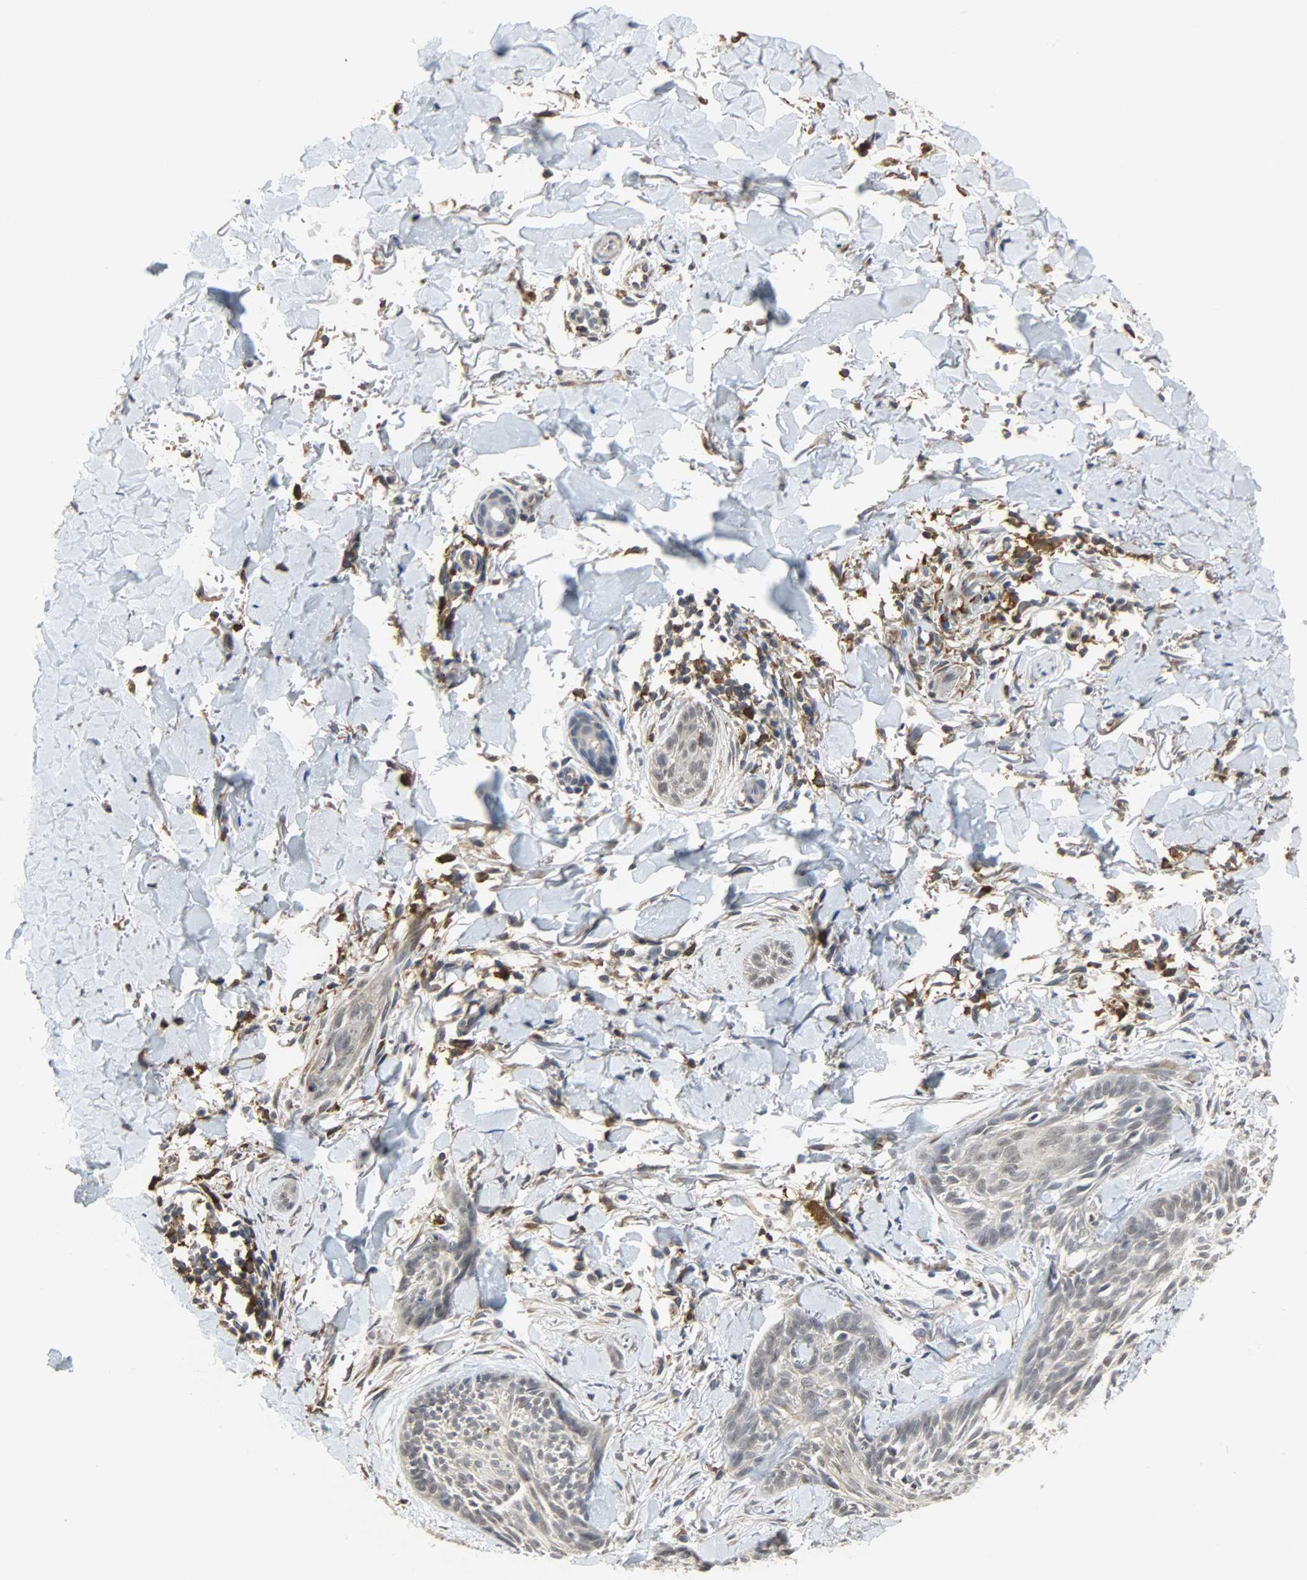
{"staining": {"intensity": "negative", "quantity": "none", "location": "none"}, "tissue": "skin cancer", "cell_type": "Tumor cells", "image_type": "cancer", "snomed": [{"axis": "morphology", "description": "Normal tissue, NOS"}, {"axis": "morphology", "description": "Basal cell carcinoma"}, {"axis": "topography", "description": "Skin"}], "caption": "Histopathology image shows no protein expression in tumor cells of basal cell carcinoma (skin) tissue. Nuclei are stained in blue.", "gene": "SKAP2", "patient": {"sex": "male", "age": 71}}